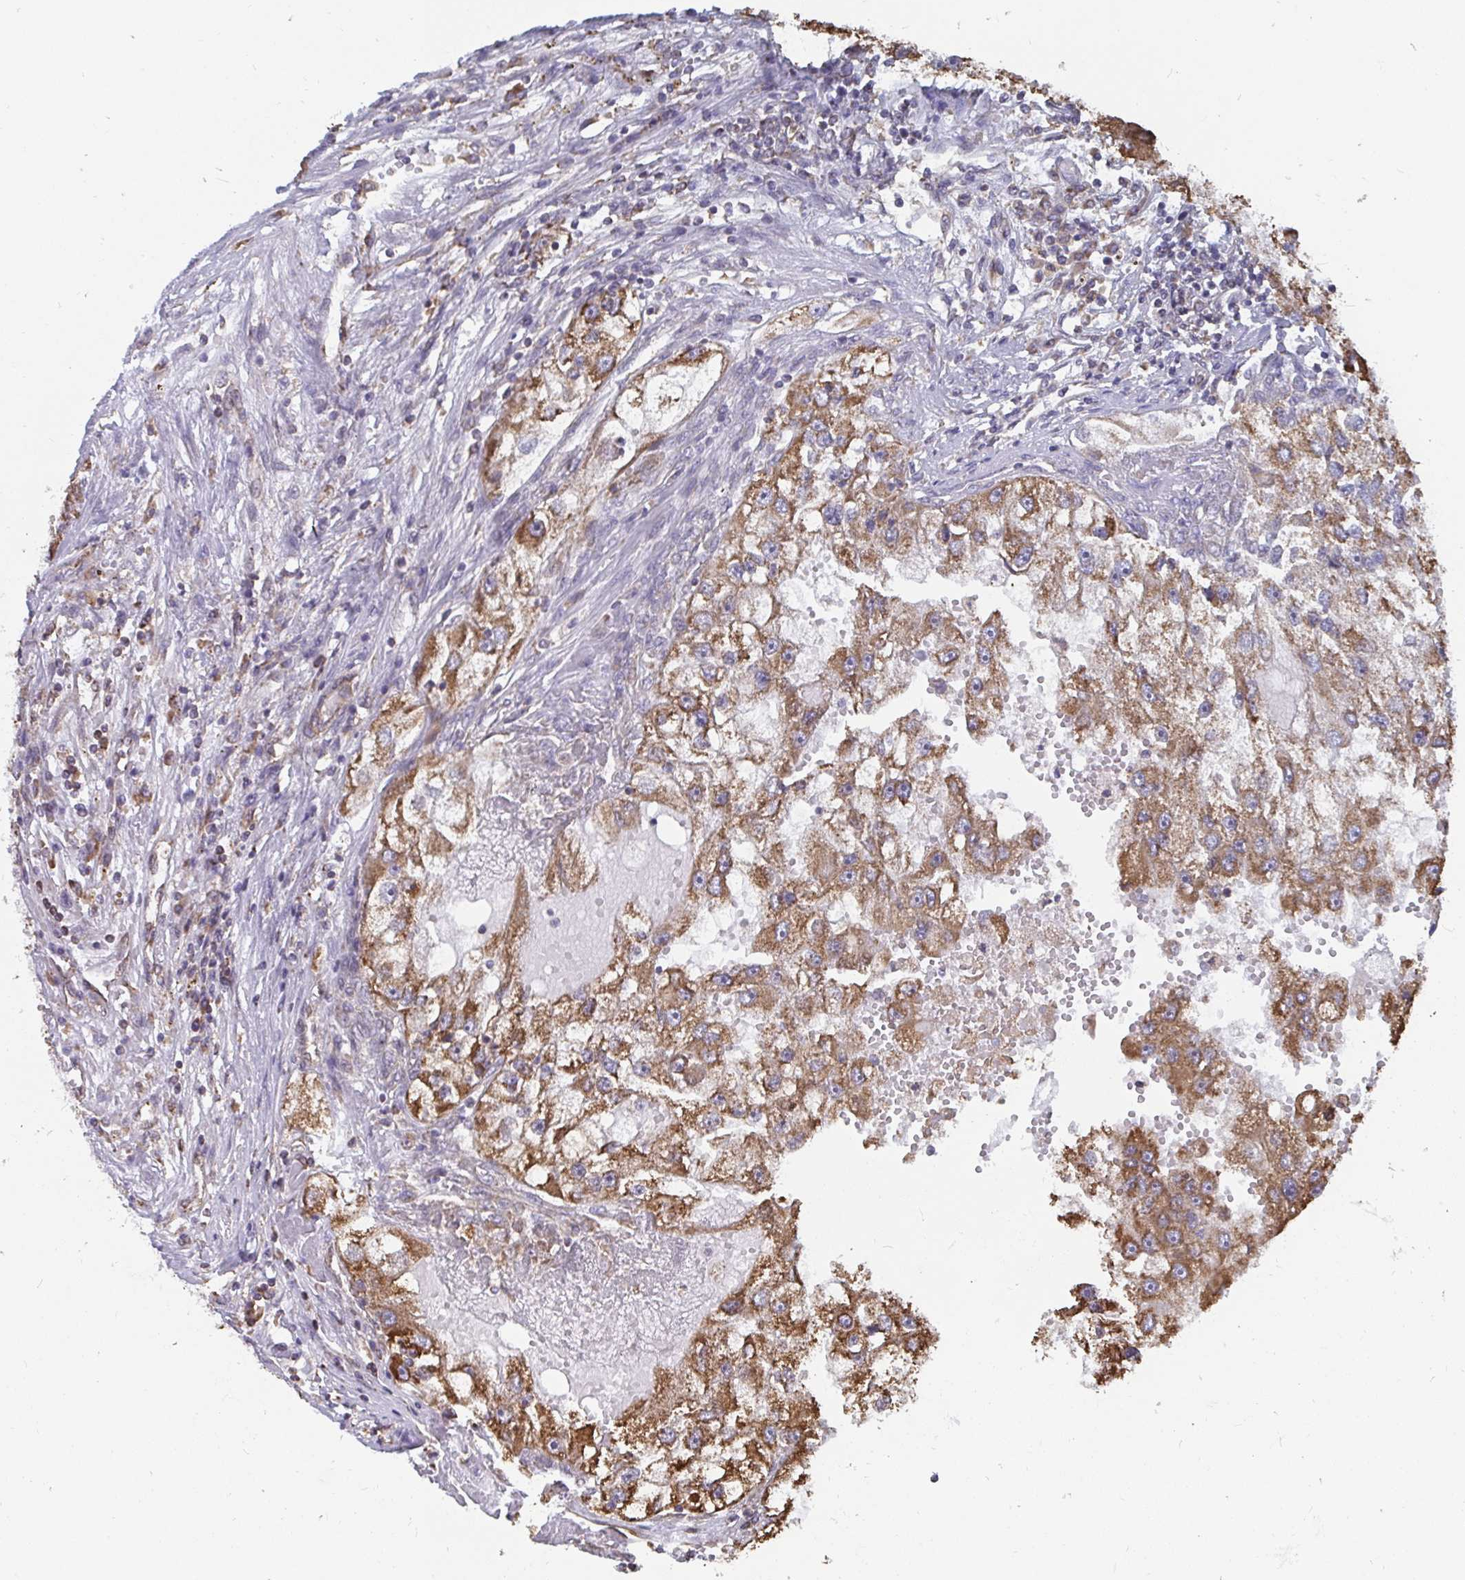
{"staining": {"intensity": "moderate", "quantity": ">75%", "location": "cytoplasmic/membranous"}, "tissue": "renal cancer", "cell_type": "Tumor cells", "image_type": "cancer", "snomed": [{"axis": "morphology", "description": "Adenocarcinoma, NOS"}, {"axis": "topography", "description": "Kidney"}], "caption": "The micrograph displays immunohistochemical staining of renal cancer. There is moderate cytoplasmic/membranous expression is present in about >75% of tumor cells.", "gene": "ELAVL1", "patient": {"sex": "male", "age": 63}}